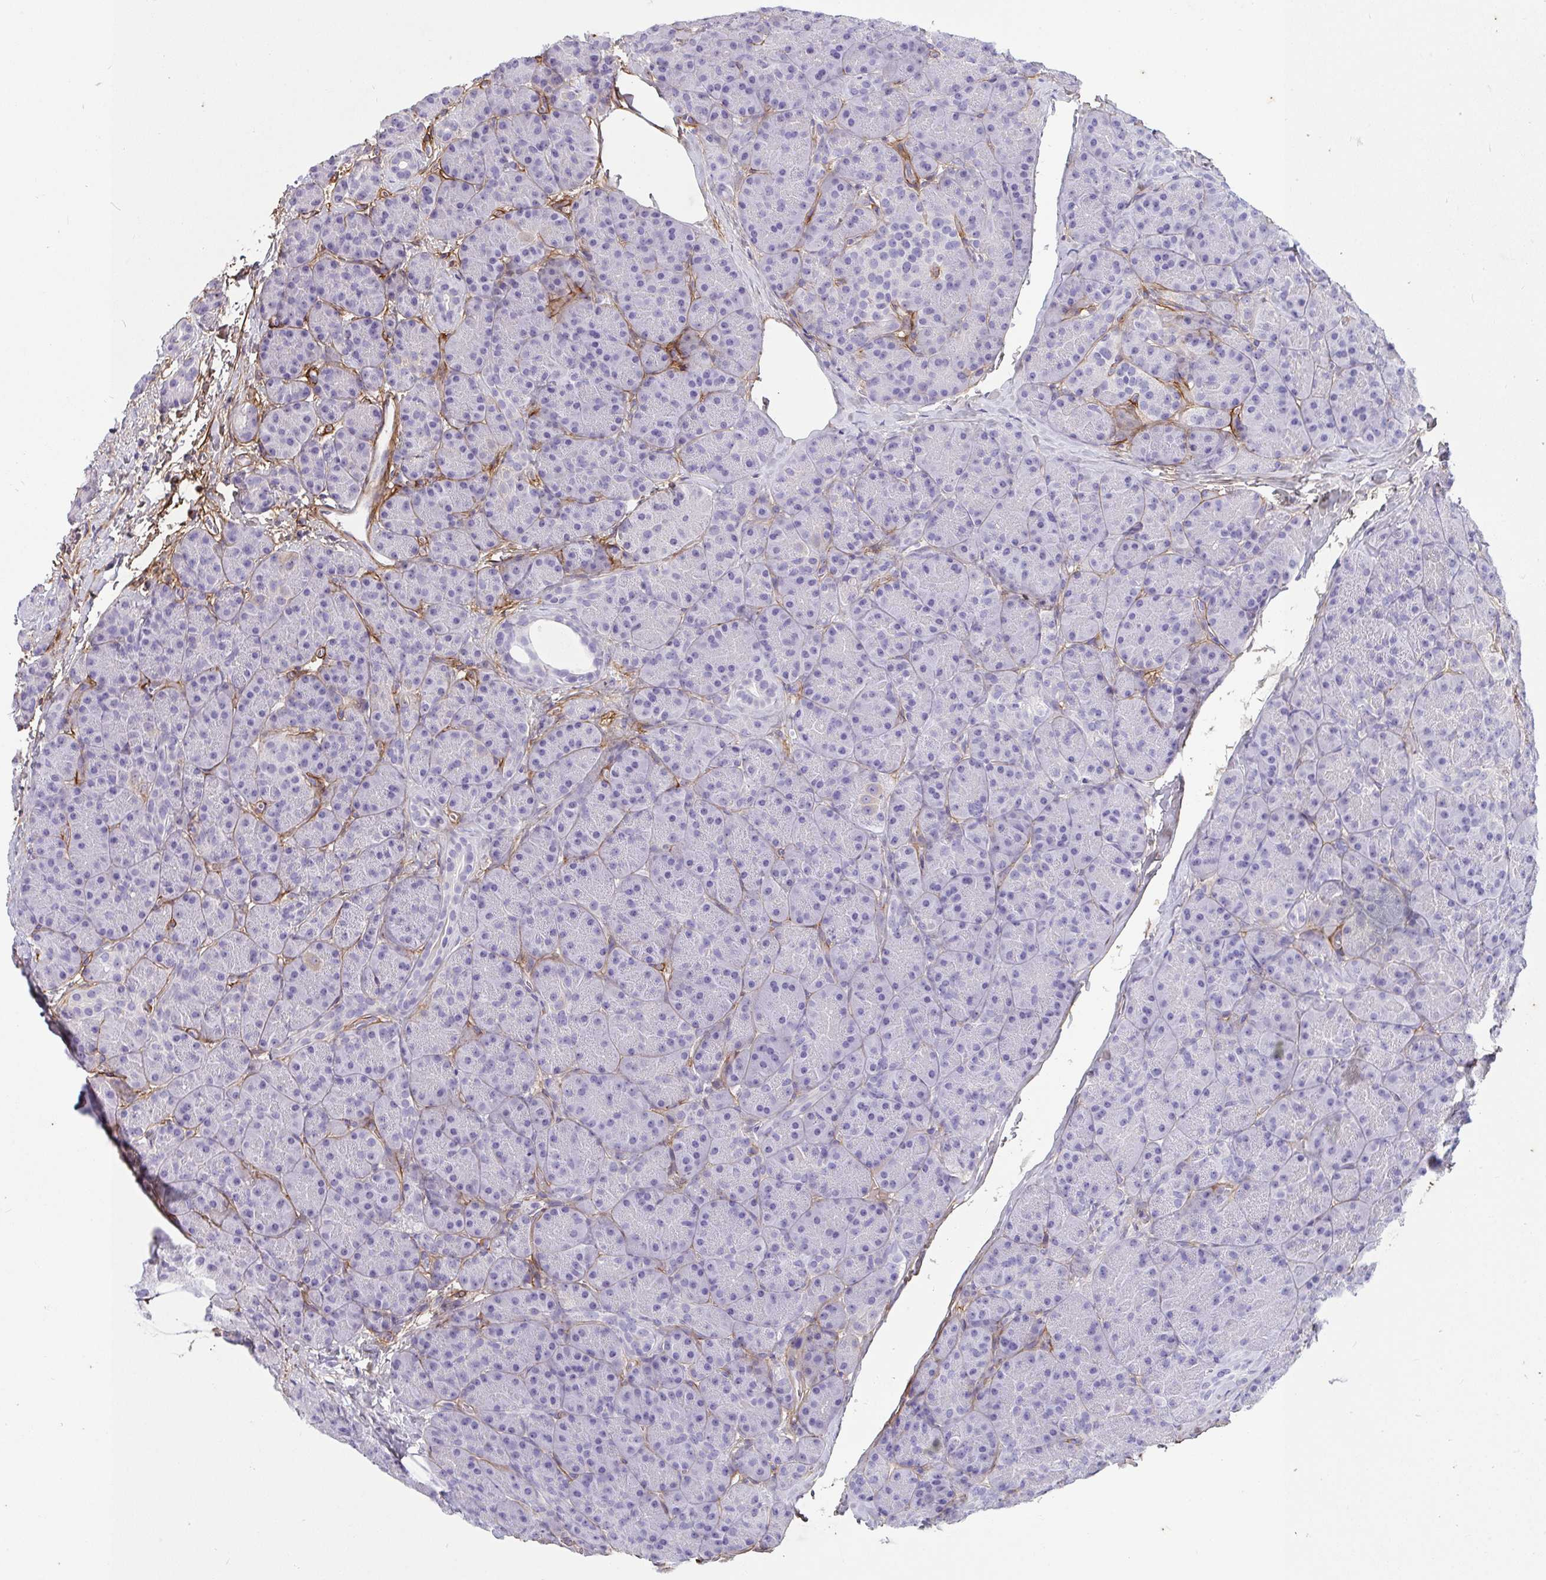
{"staining": {"intensity": "negative", "quantity": "none", "location": "none"}, "tissue": "pancreas", "cell_type": "Exocrine glandular cells", "image_type": "normal", "snomed": [{"axis": "morphology", "description": "Normal tissue, NOS"}, {"axis": "topography", "description": "Pancreas"}], "caption": "Immunohistochemical staining of unremarkable pancreas demonstrates no significant positivity in exocrine glandular cells.", "gene": "LHFPL6", "patient": {"sex": "male", "age": 57}}